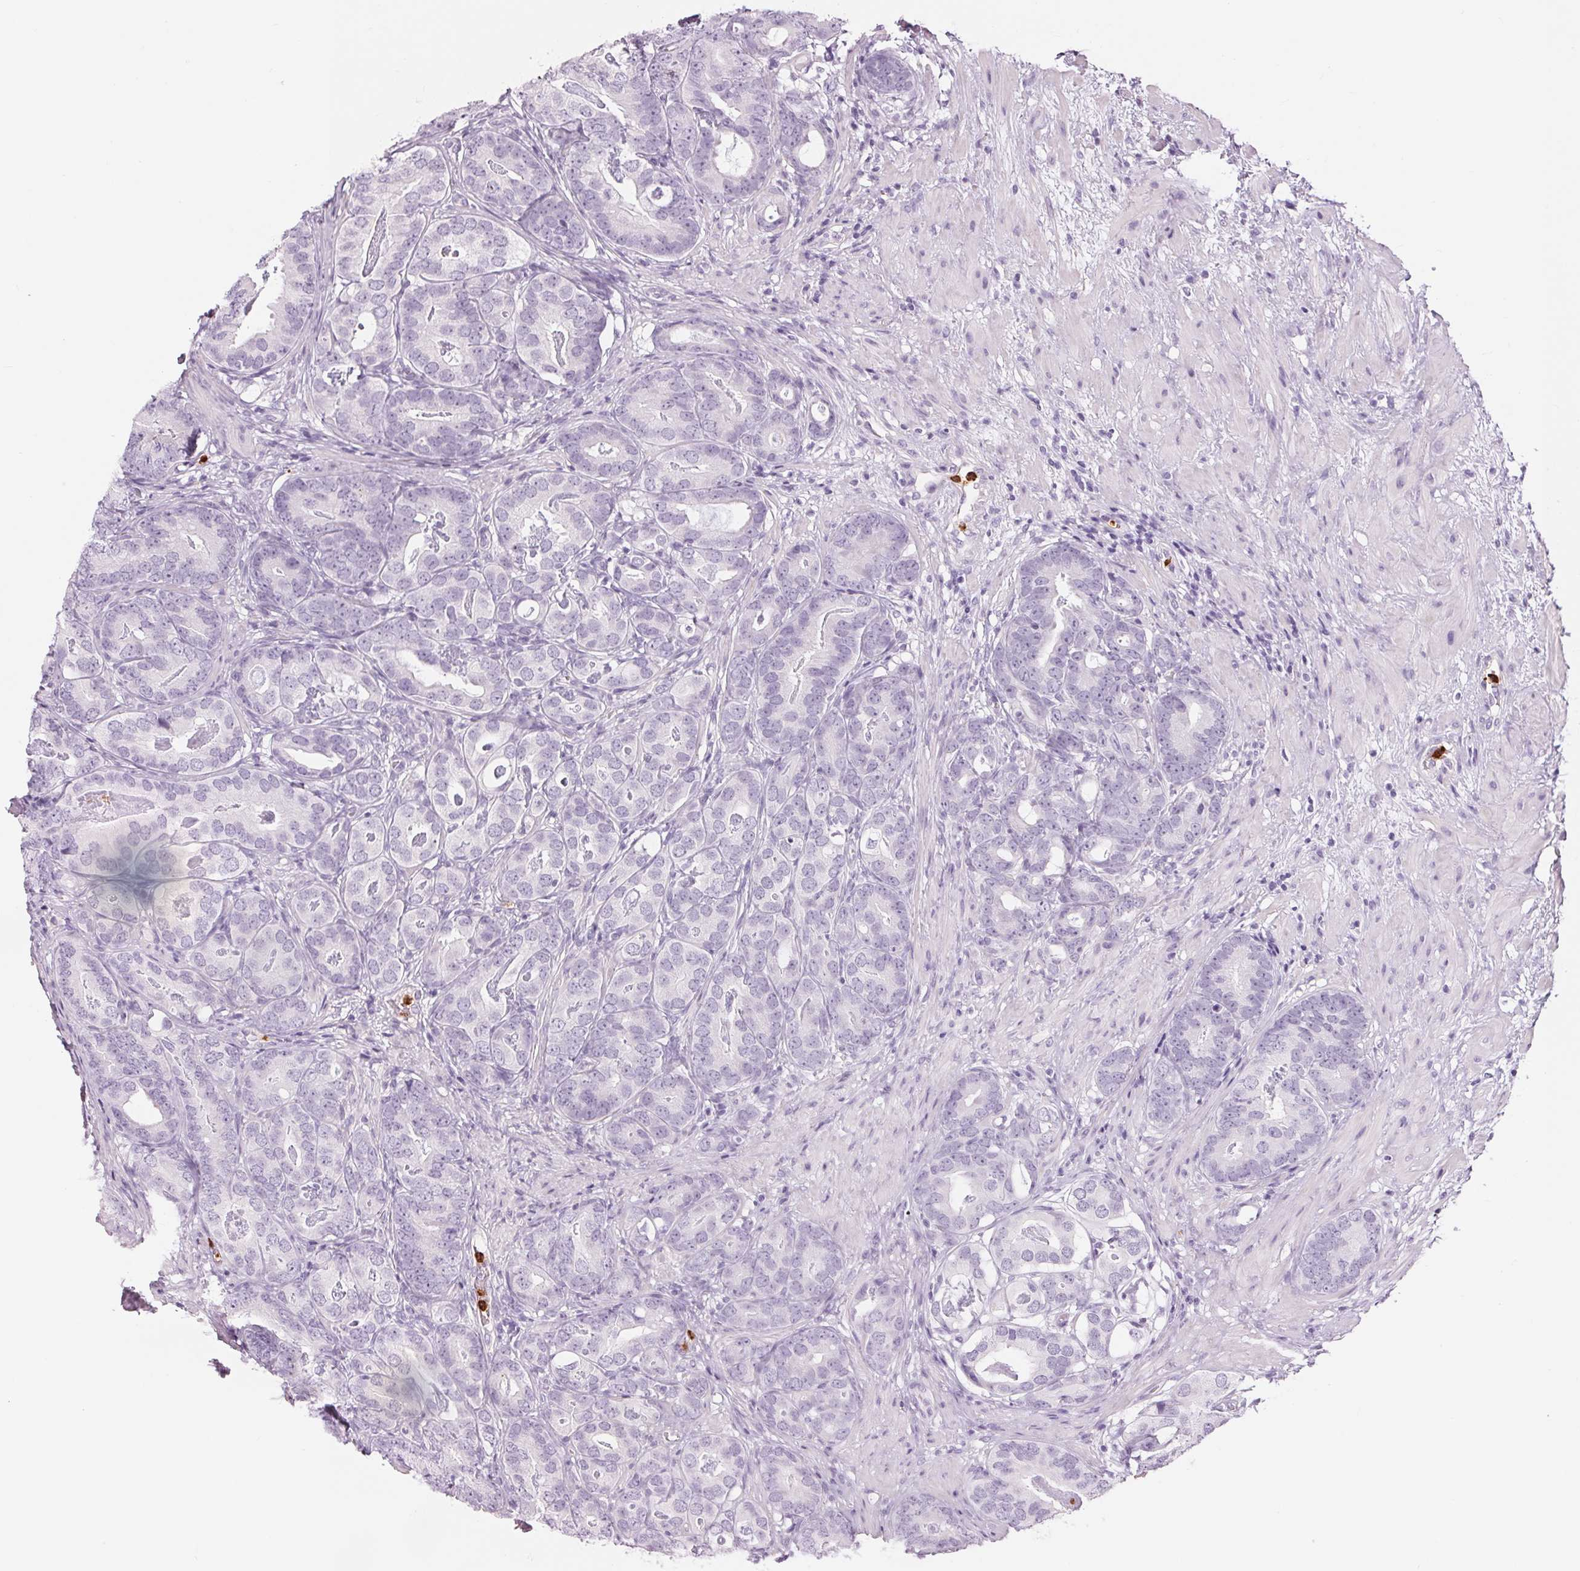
{"staining": {"intensity": "negative", "quantity": "none", "location": "none"}, "tissue": "prostate cancer", "cell_type": "Tumor cells", "image_type": "cancer", "snomed": [{"axis": "morphology", "description": "Adenocarcinoma, Low grade"}, {"axis": "topography", "description": "Prostate and seminal vesicle, NOS"}], "caption": "This is an immunohistochemistry (IHC) photomicrograph of human prostate cancer (low-grade adenocarcinoma). There is no positivity in tumor cells.", "gene": "KLK7", "patient": {"sex": "male", "age": 71}}